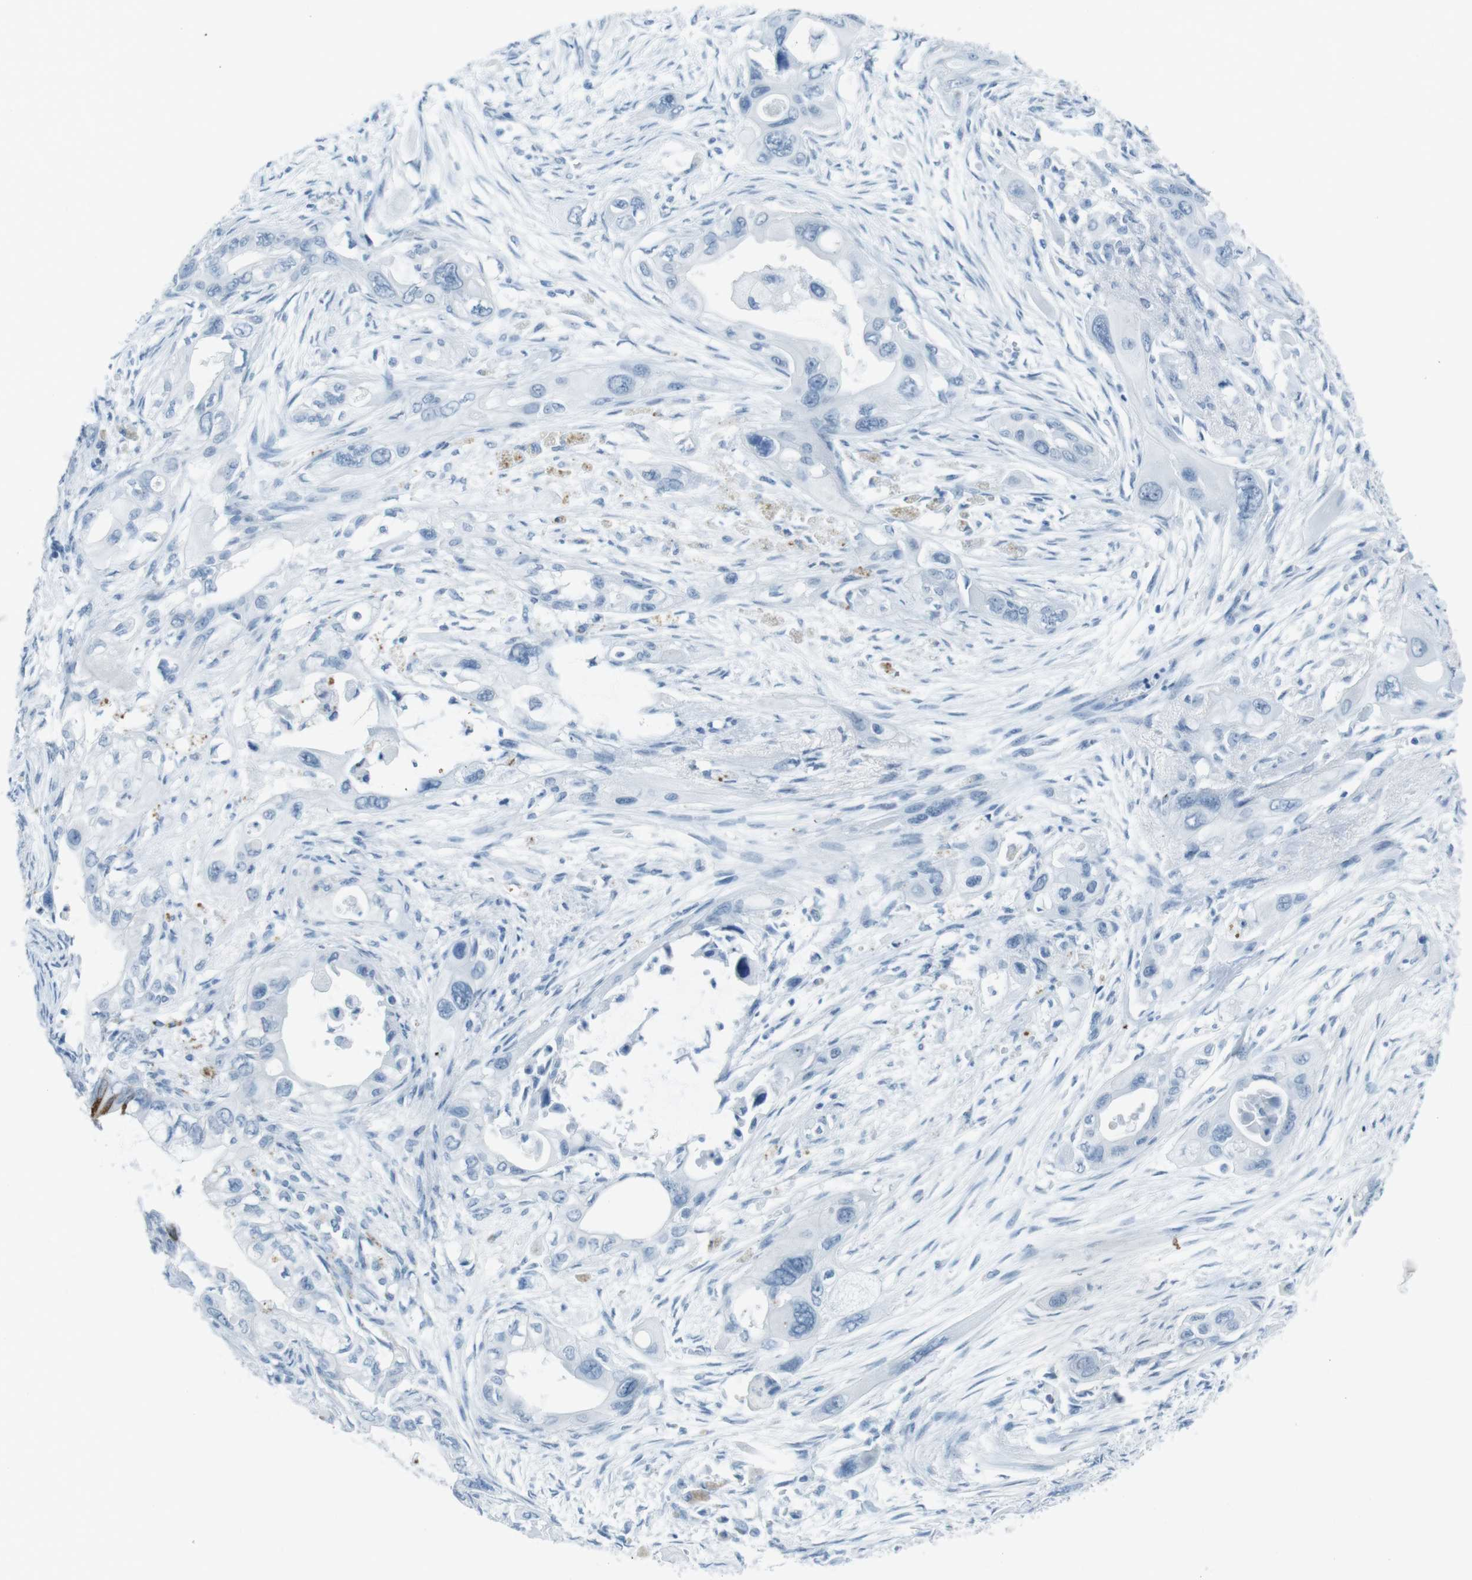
{"staining": {"intensity": "negative", "quantity": "none", "location": "none"}, "tissue": "pancreatic cancer", "cell_type": "Tumor cells", "image_type": "cancer", "snomed": [{"axis": "morphology", "description": "Adenocarcinoma, NOS"}, {"axis": "topography", "description": "Pancreas"}], "caption": "The histopathology image reveals no significant expression in tumor cells of adenocarcinoma (pancreatic).", "gene": "TMEM207", "patient": {"sex": "male", "age": 73}}